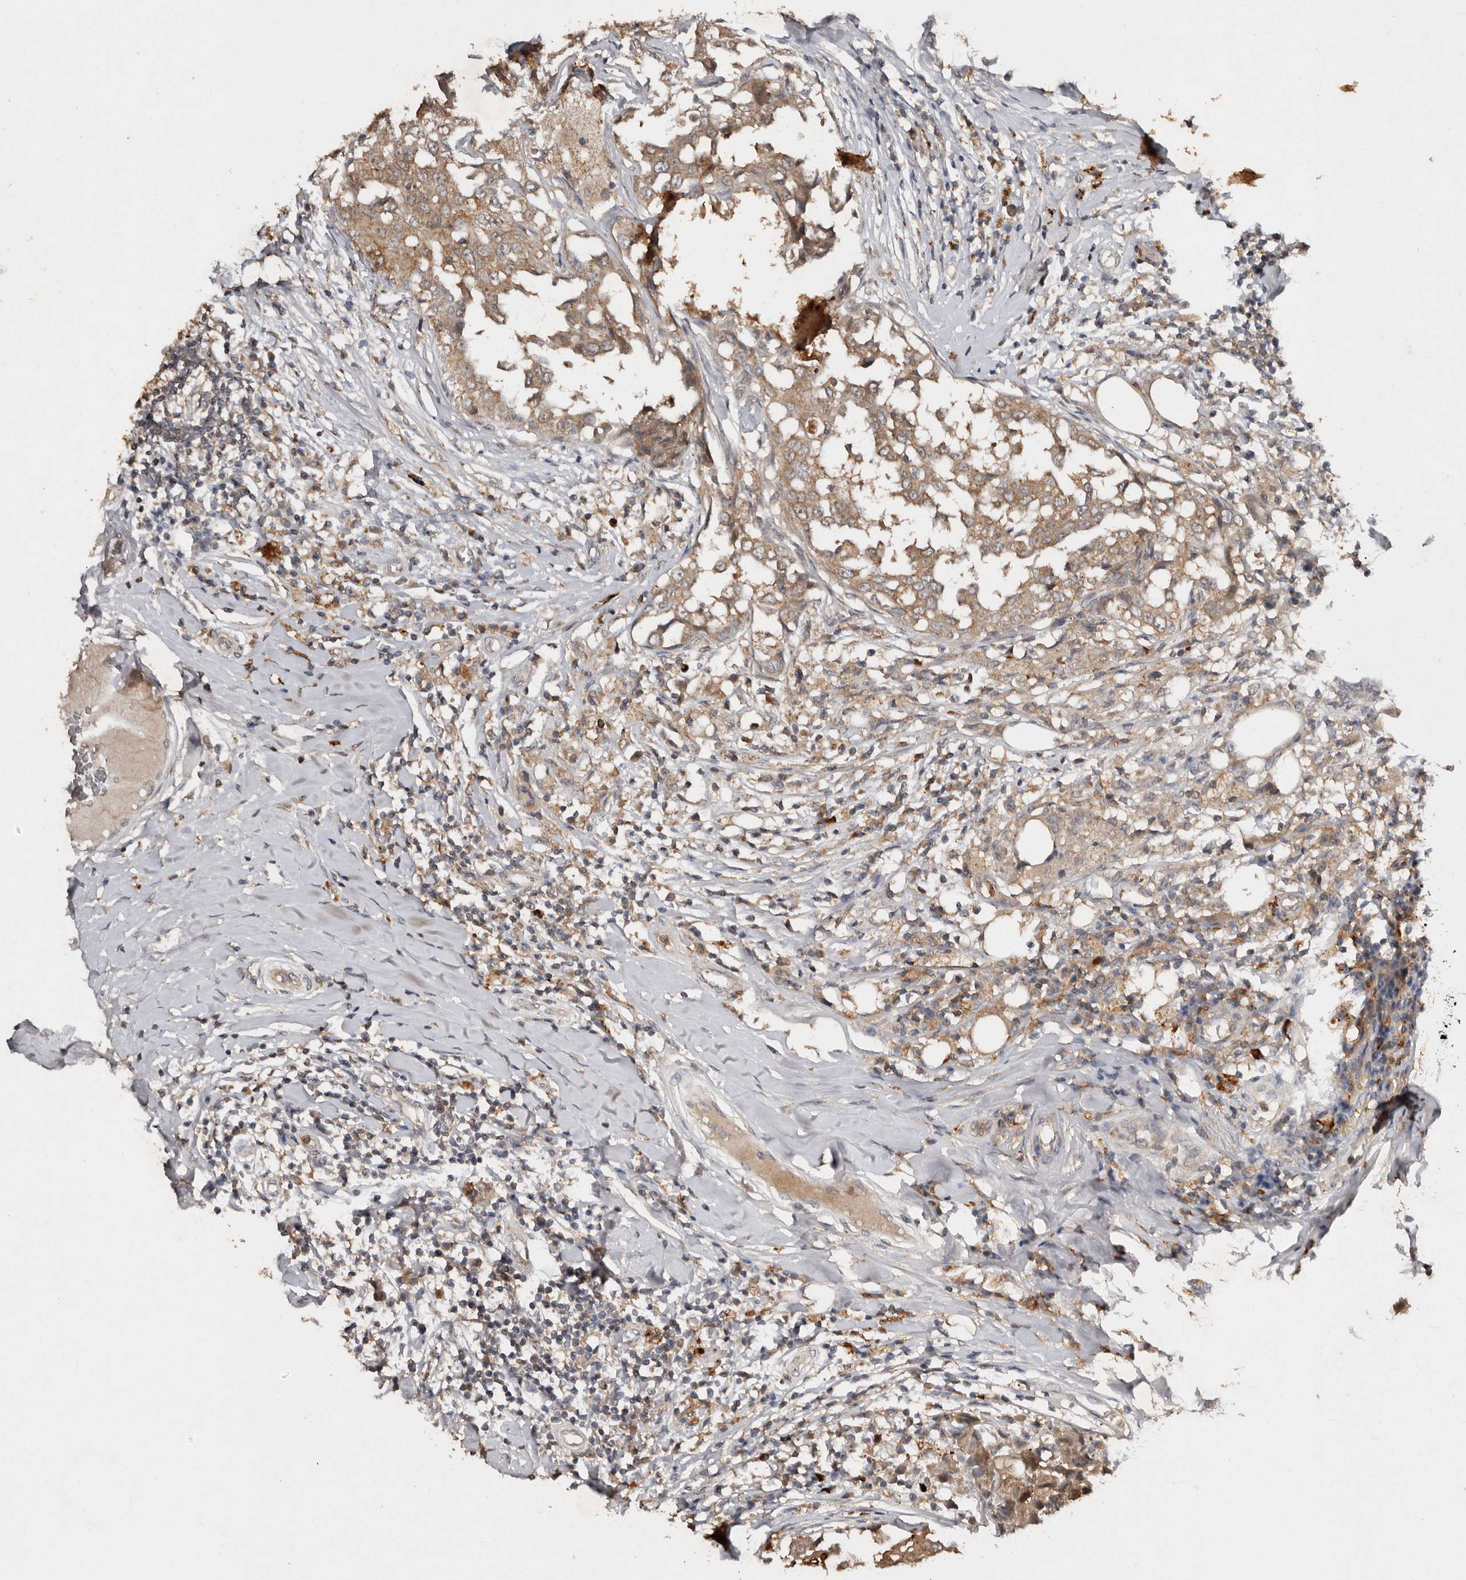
{"staining": {"intensity": "weak", "quantity": ">75%", "location": "cytoplasmic/membranous"}, "tissue": "breast cancer", "cell_type": "Tumor cells", "image_type": "cancer", "snomed": [{"axis": "morphology", "description": "Duct carcinoma"}, {"axis": "topography", "description": "Breast"}], "caption": "Breast cancer (invasive ductal carcinoma) stained for a protein reveals weak cytoplasmic/membranous positivity in tumor cells.", "gene": "EDEM1", "patient": {"sex": "female", "age": 27}}